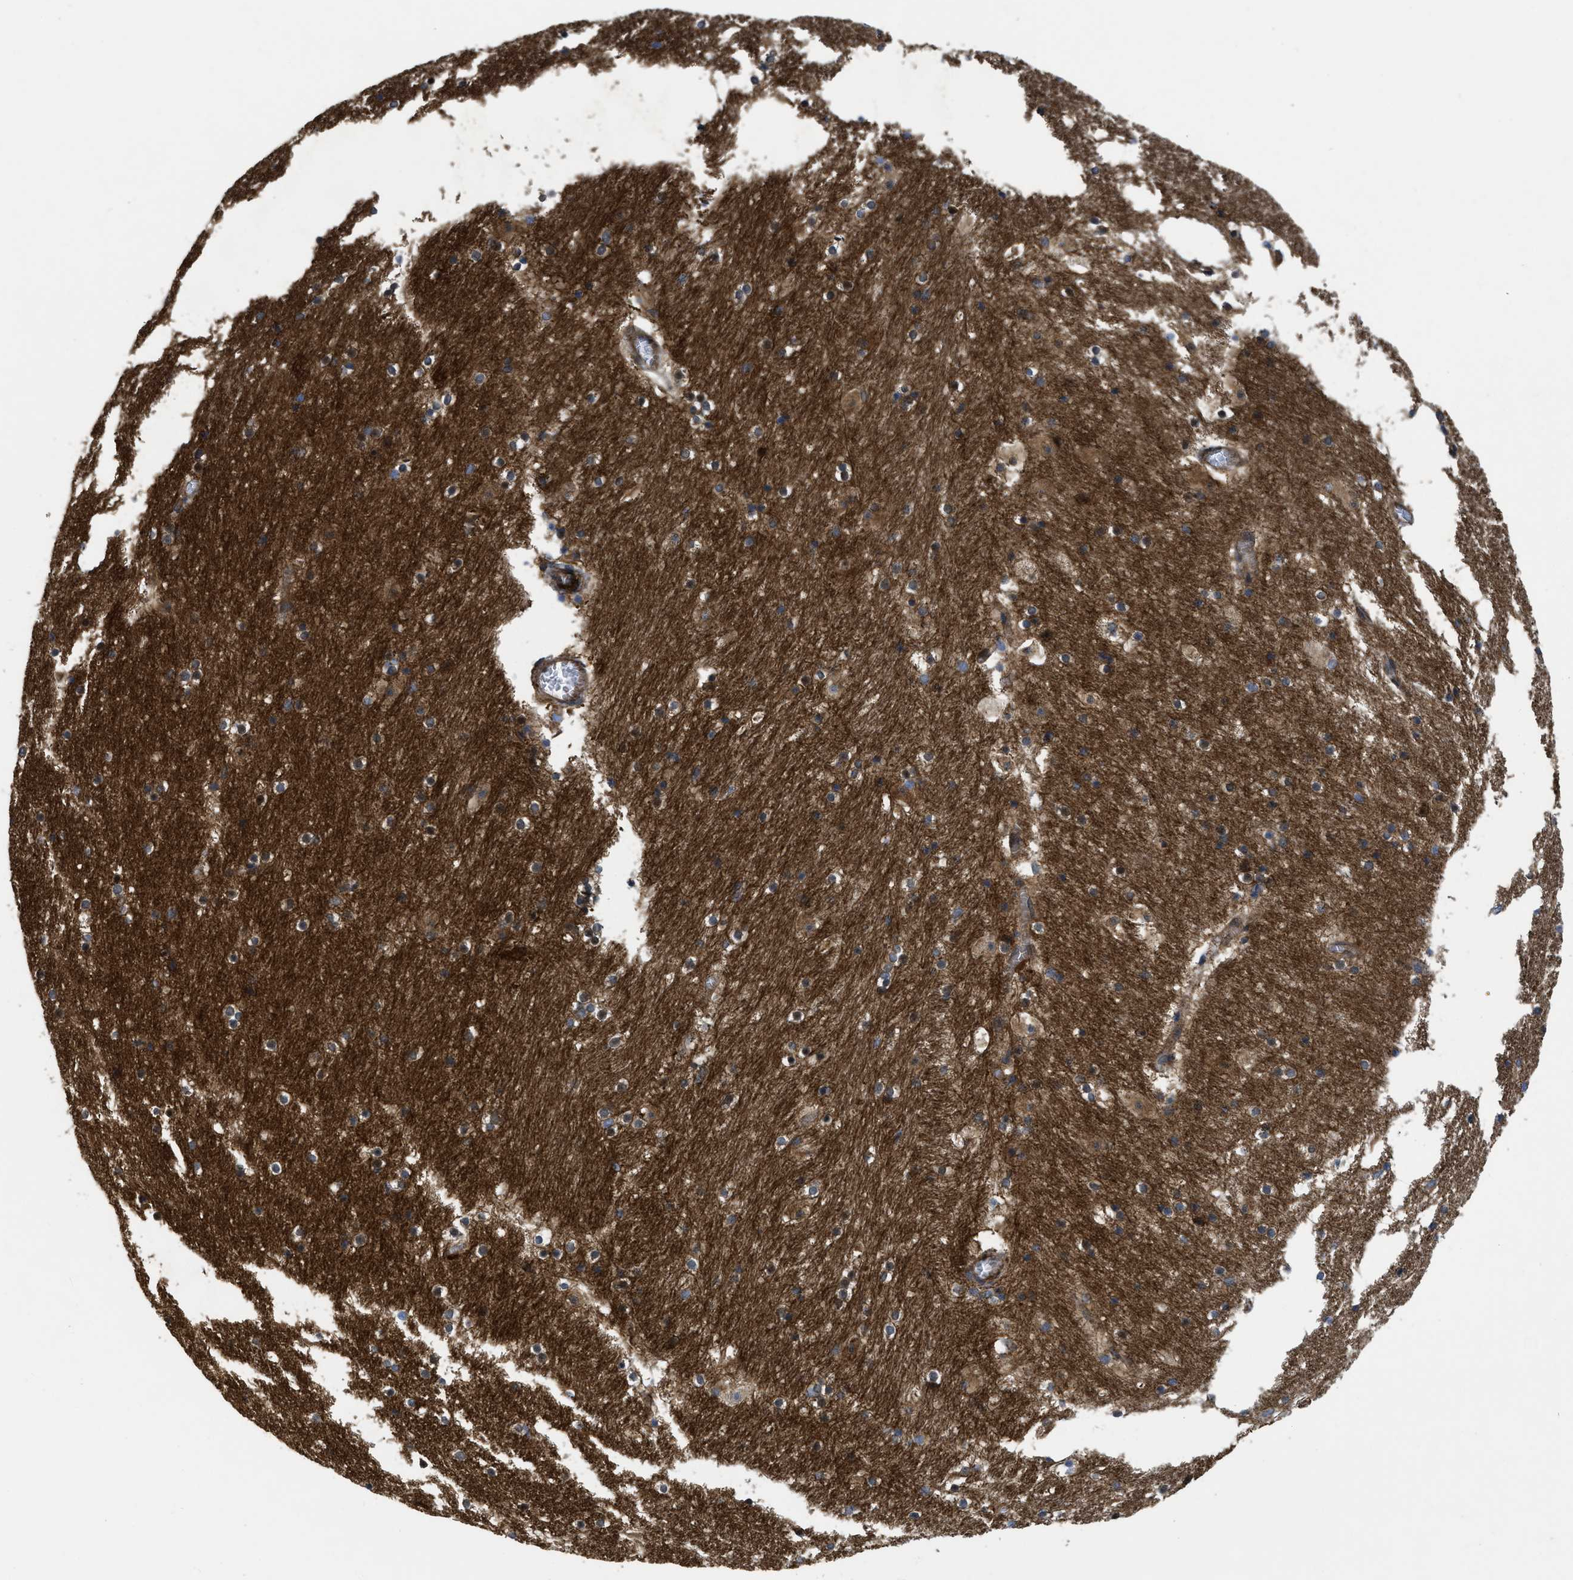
{"staining": {"intensity": "moderate", "quantity": "<25%", "location": "cytoplasmic/membranous"}, "tissue": "hippocampus", "cell_type": "Glial cells", "image_type": "normal", "snomed": [{"axis": "morphology", "description": "Normal tissue, NOS"}, {"axis": "topography", "description": "Hippocampus"}], "caption": "Brown immunohistochemical staining in unremarkable hippocampus displays moderate cytoplasmic/membranous expression in approximately <25% of glial cells.", "gene": "PPP2CB", "patient": {"sex": "male", "age": 45}}